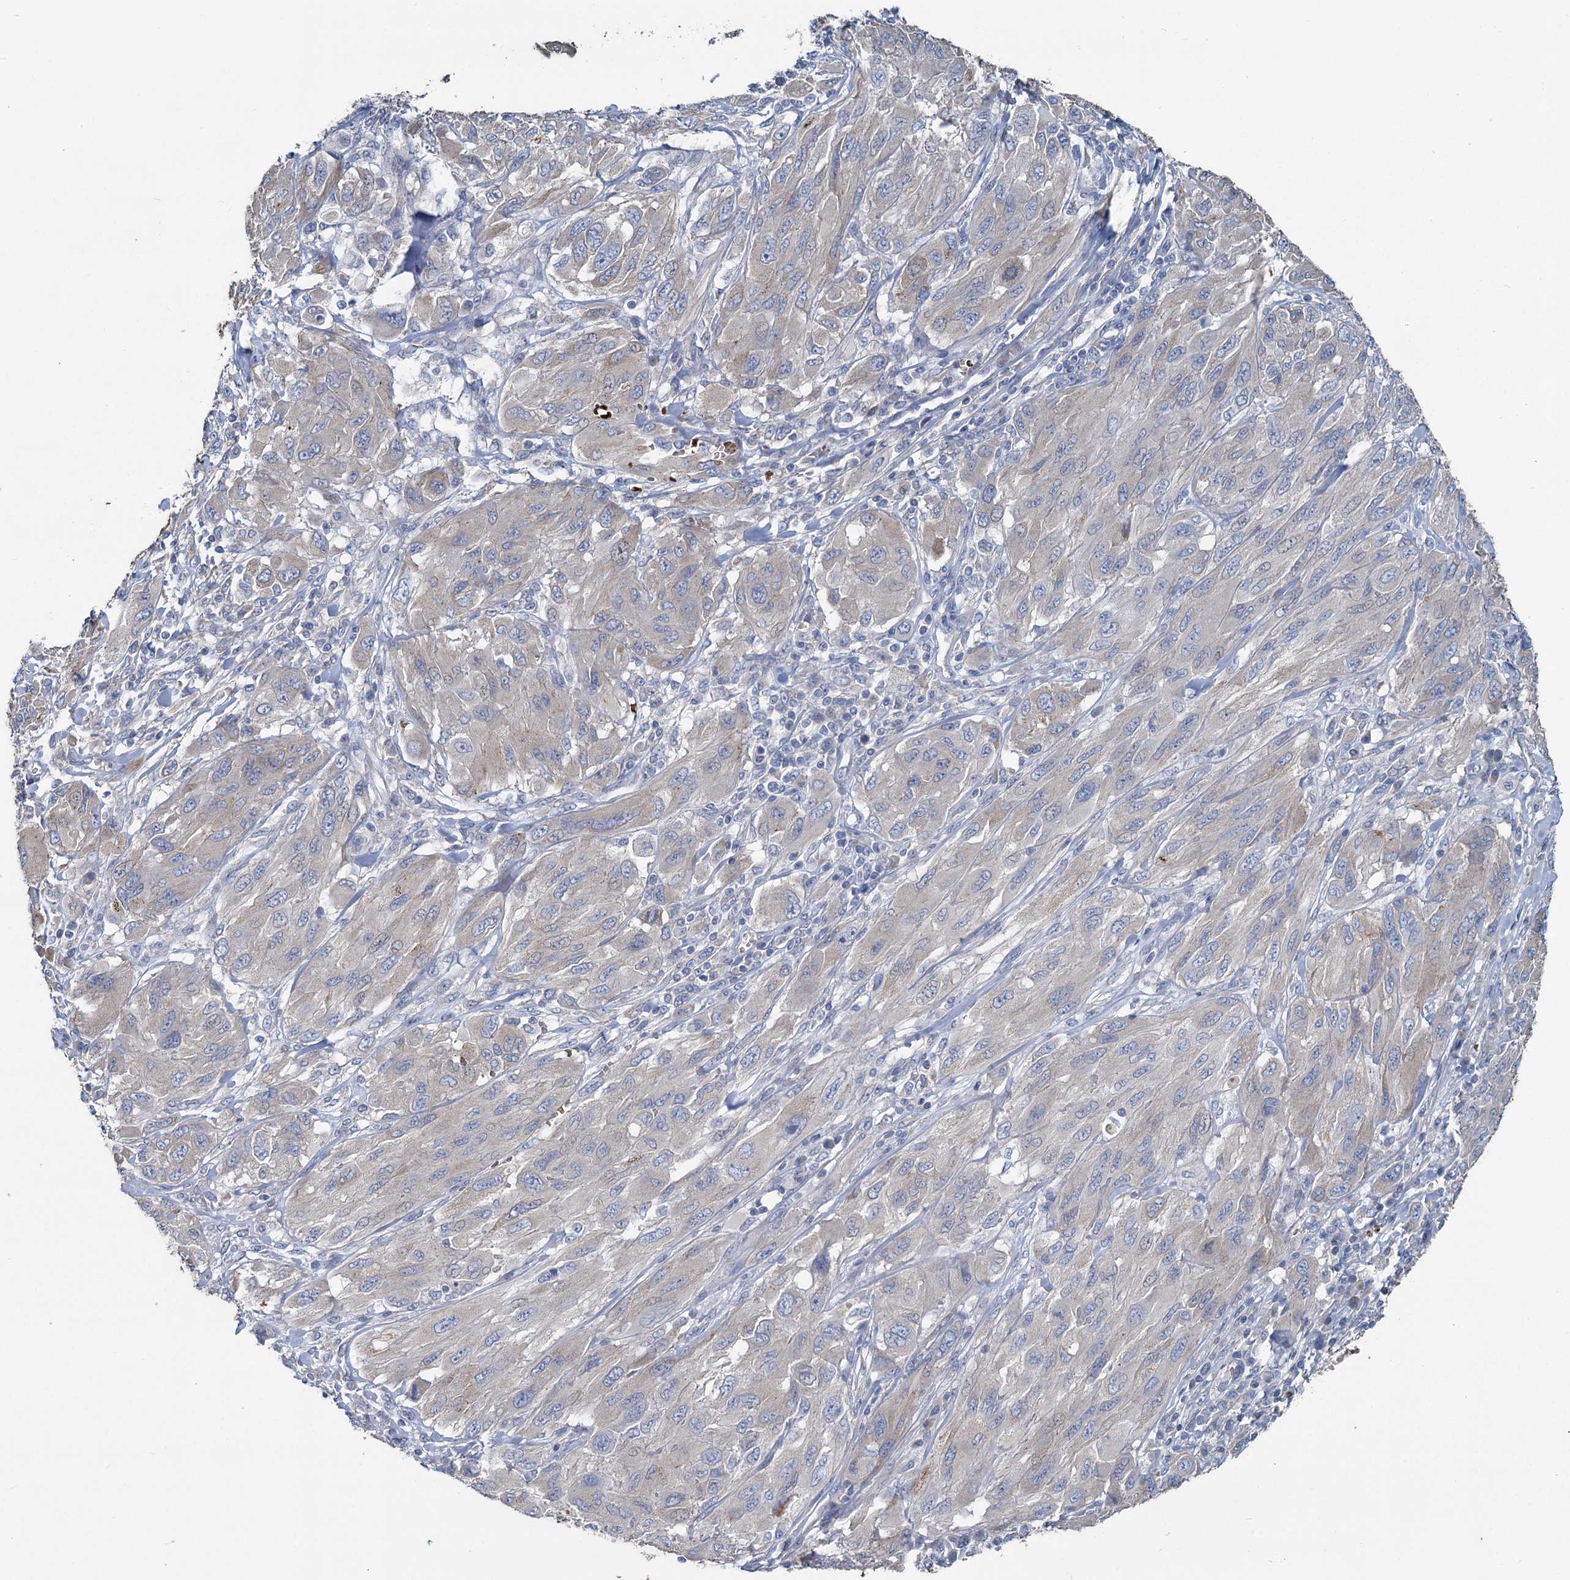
{"staining": {"intensity": "negative", "quantity": "none", "location": "none"}, "tissue": "melanoma", "cell_type": "Tumor cells", "image_type": "cancer", "snomed": [{"axis": "morphology", "description": "Malignant melanoma, NOS"}, {"axis": "topography", "description": "Skin"}], "caption": "Human malignant melanoma stained for a protein using immunohistochemistry (IHC) reveals no staining in tumor cells.", "gene": "TCTN2", "patient": {"sex": "female", "age": 91}}